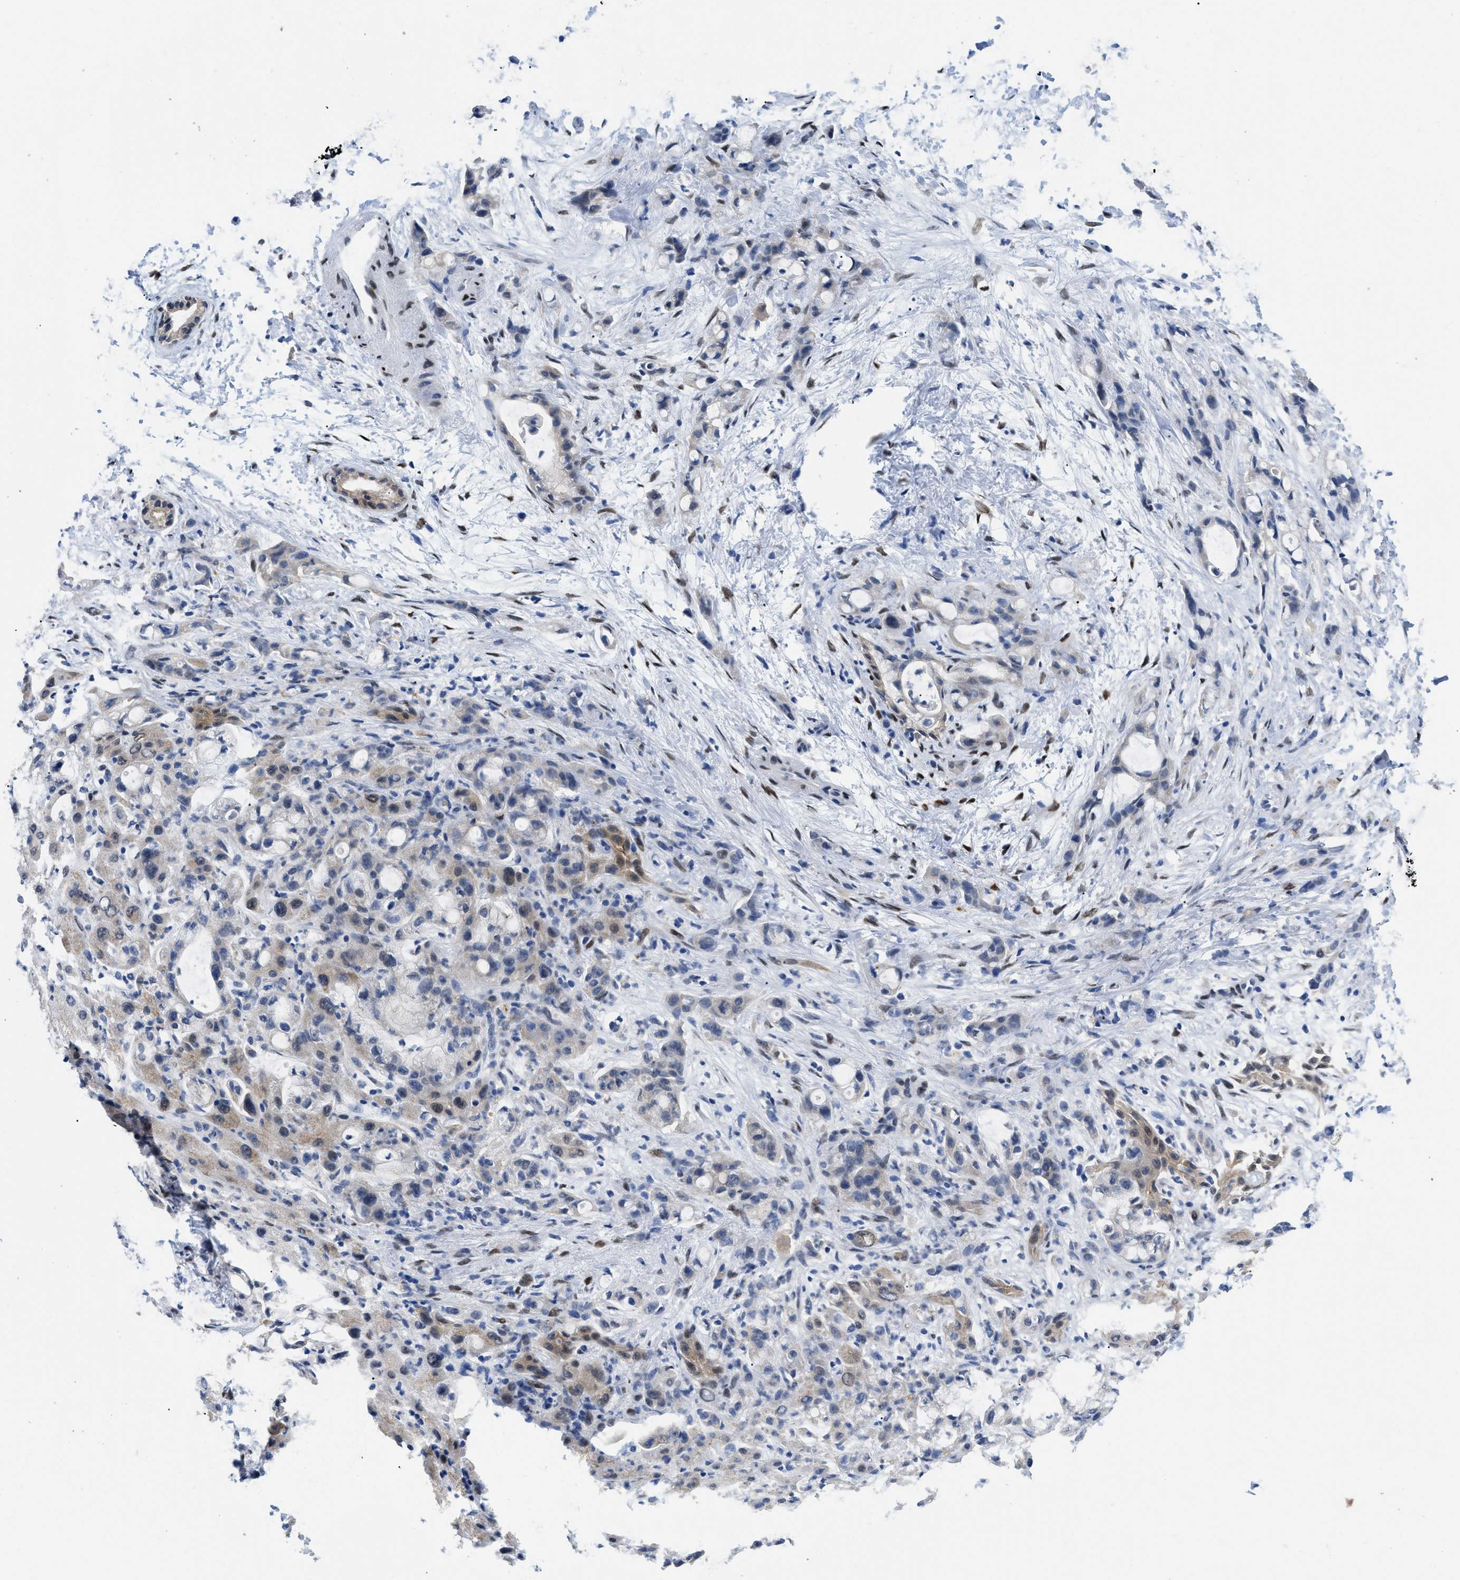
{"staining": {"intensity": "moderate", "quantity": "<25%", "location": "cytoplasmic/membranous,nuclear"}, "tissue": "liver cancer", "cell_type": "Tumor cells", "image_type": "cancer", "snomed": [{"axis": "morphology", "description": "Cholangiocarcinoma"}, {"axis": "topography", "description": "Liver"}], "caption": "The histopathology image reveals staining of liver cancer (cholangiocarcinoma), revealing moderate cytoplasmic/membranous and nuclear protein staining (brown color) within tumor cells.", "gene": "NFIX", "patient": {"sex": "female", "age": 72}}